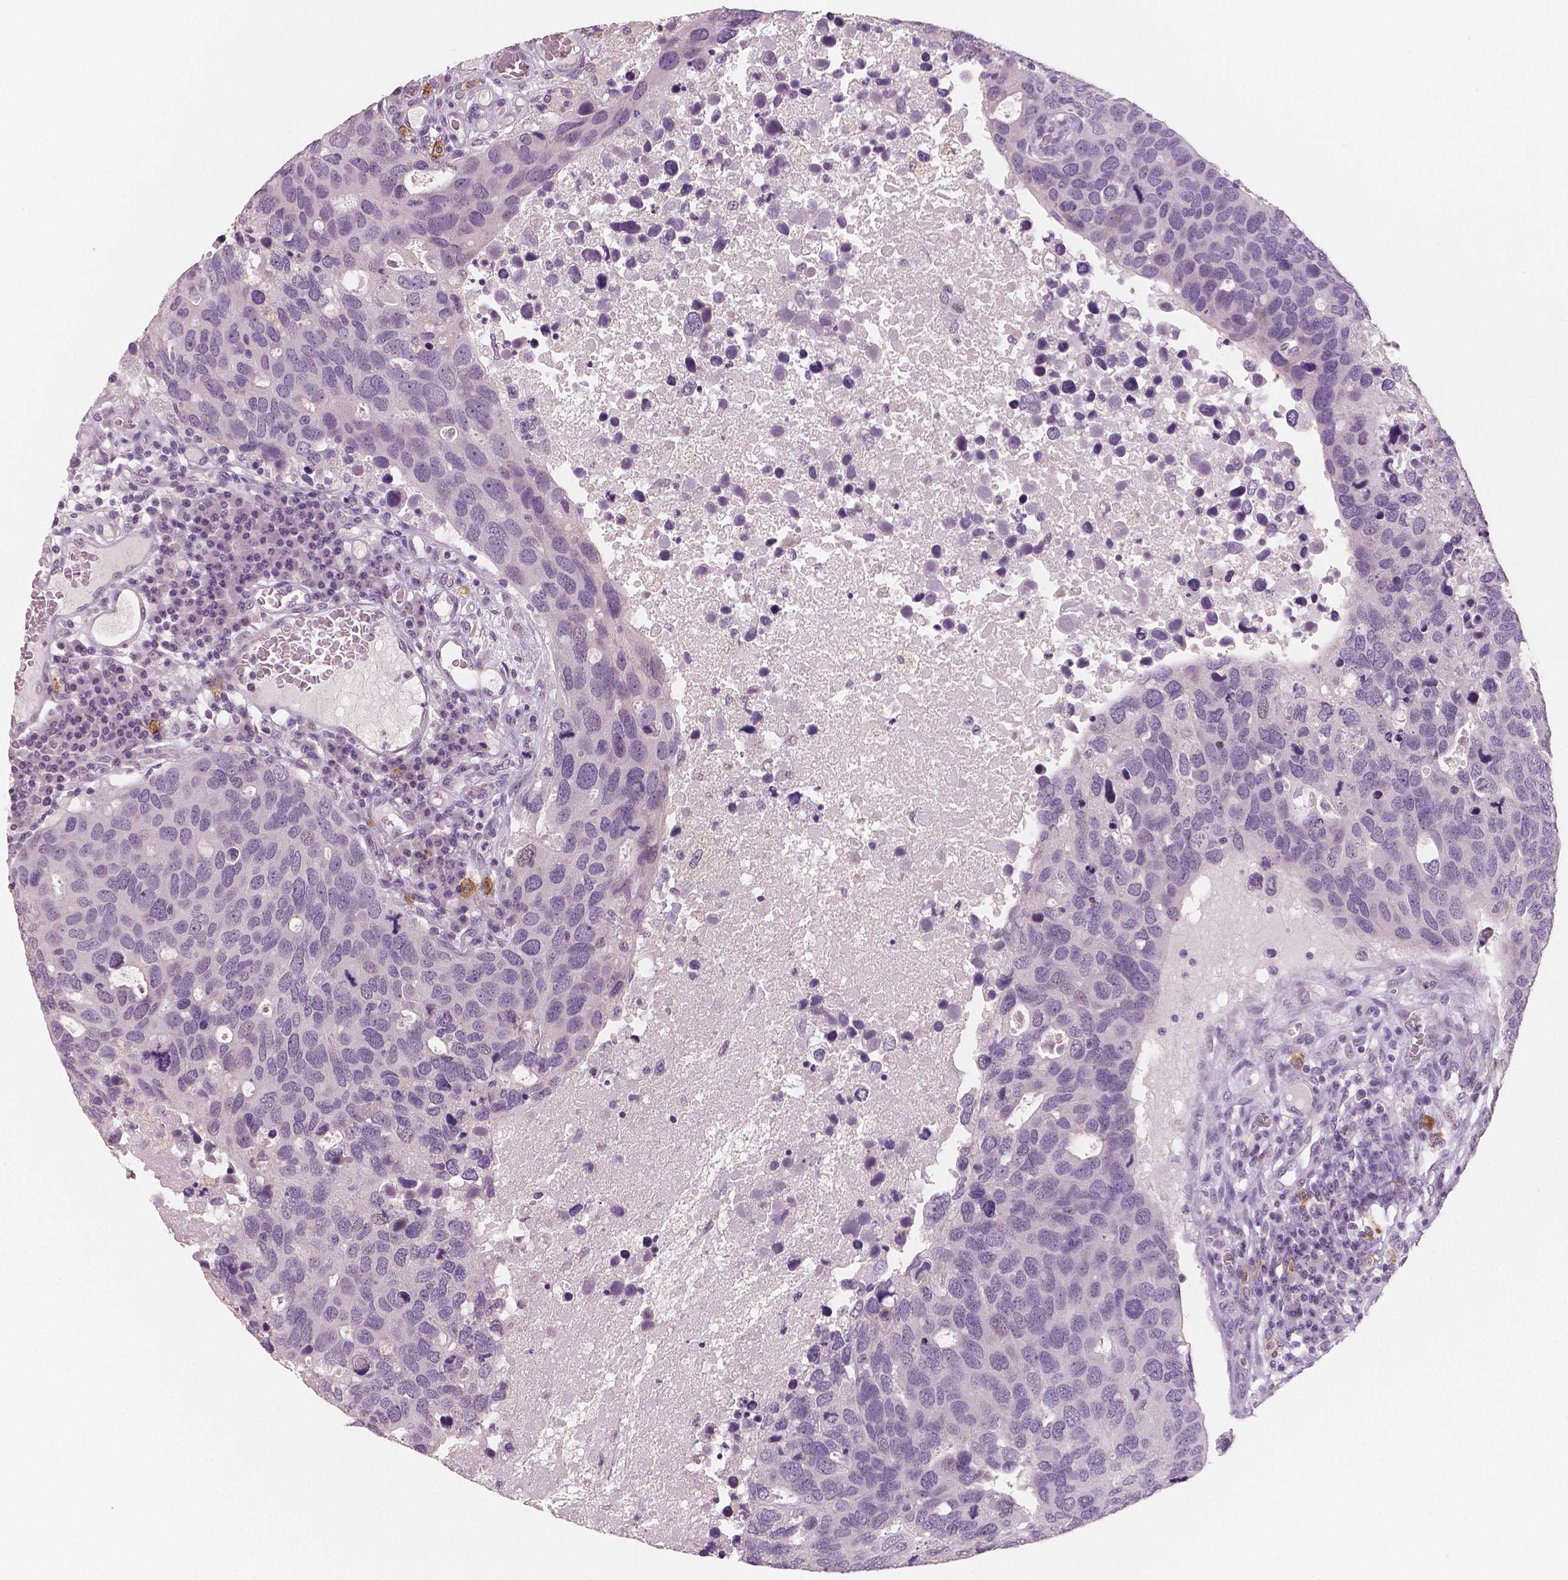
{"staining": {"intensity": "negative", "quantity": "none", "location": "none"}, "tissue": "breast cancer", "cell_type": "Tumor cells", "image_type": "cancer", "snomed": [{"axis": "morphology", "description": "Duct carcinoma"}, {"axis": "topography", "description": "Breast"}], "caption": "Breast intraductal carcinoma was stained to show a protein in brown. There is no significant staining in tumor cells. (DAB (3,3'-diaminobenzidine) IHC with hematoxylin counter stain).", "gene": "KIT", "patient": {"sex": "female", "age": 83}}